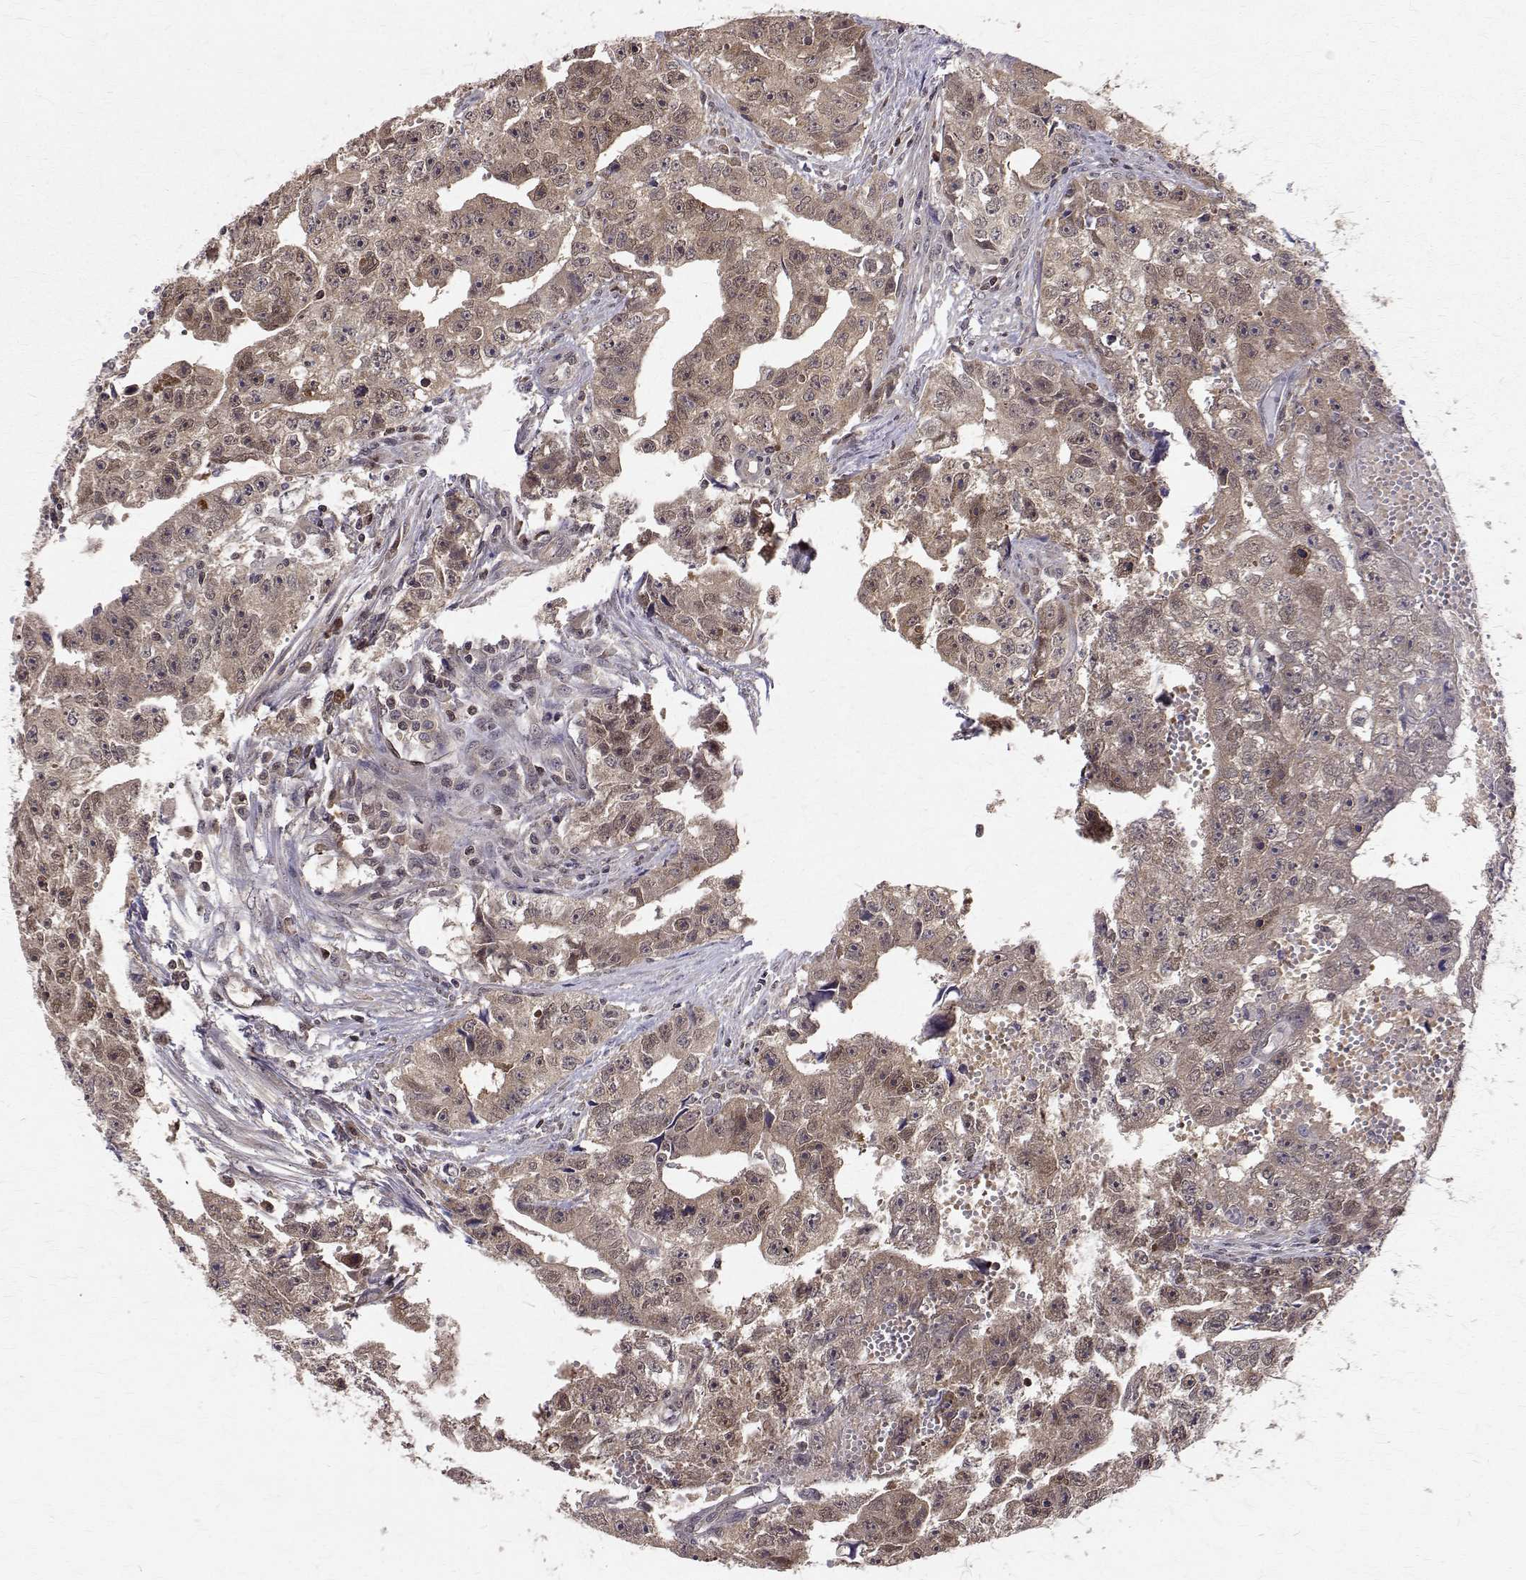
{"staining": {"intensity": "weak", "quantity": ">75%", "location": "cytoplasmic/membranous,nuclear"}, "tissue": "testis cancer", "cell_type": "Tumor cells", "image_type": "cancer", "snomed": [{"axis": "morphology", "description": "Carcinoma, Embryonal, NOS"}, {"axis": "morphology", "description": "Teratoma, malignant, NOS"}, {"axis": "topography", "description": "Testis"}], "caption": "Testis cancer stained with a brown dye displays weak cytoplasmic/membranous and nuclear positive expression in approximately >75% of tumor cells.", "gene": "NIF3L1", "patient": {"sex": "male", "age": 24}}